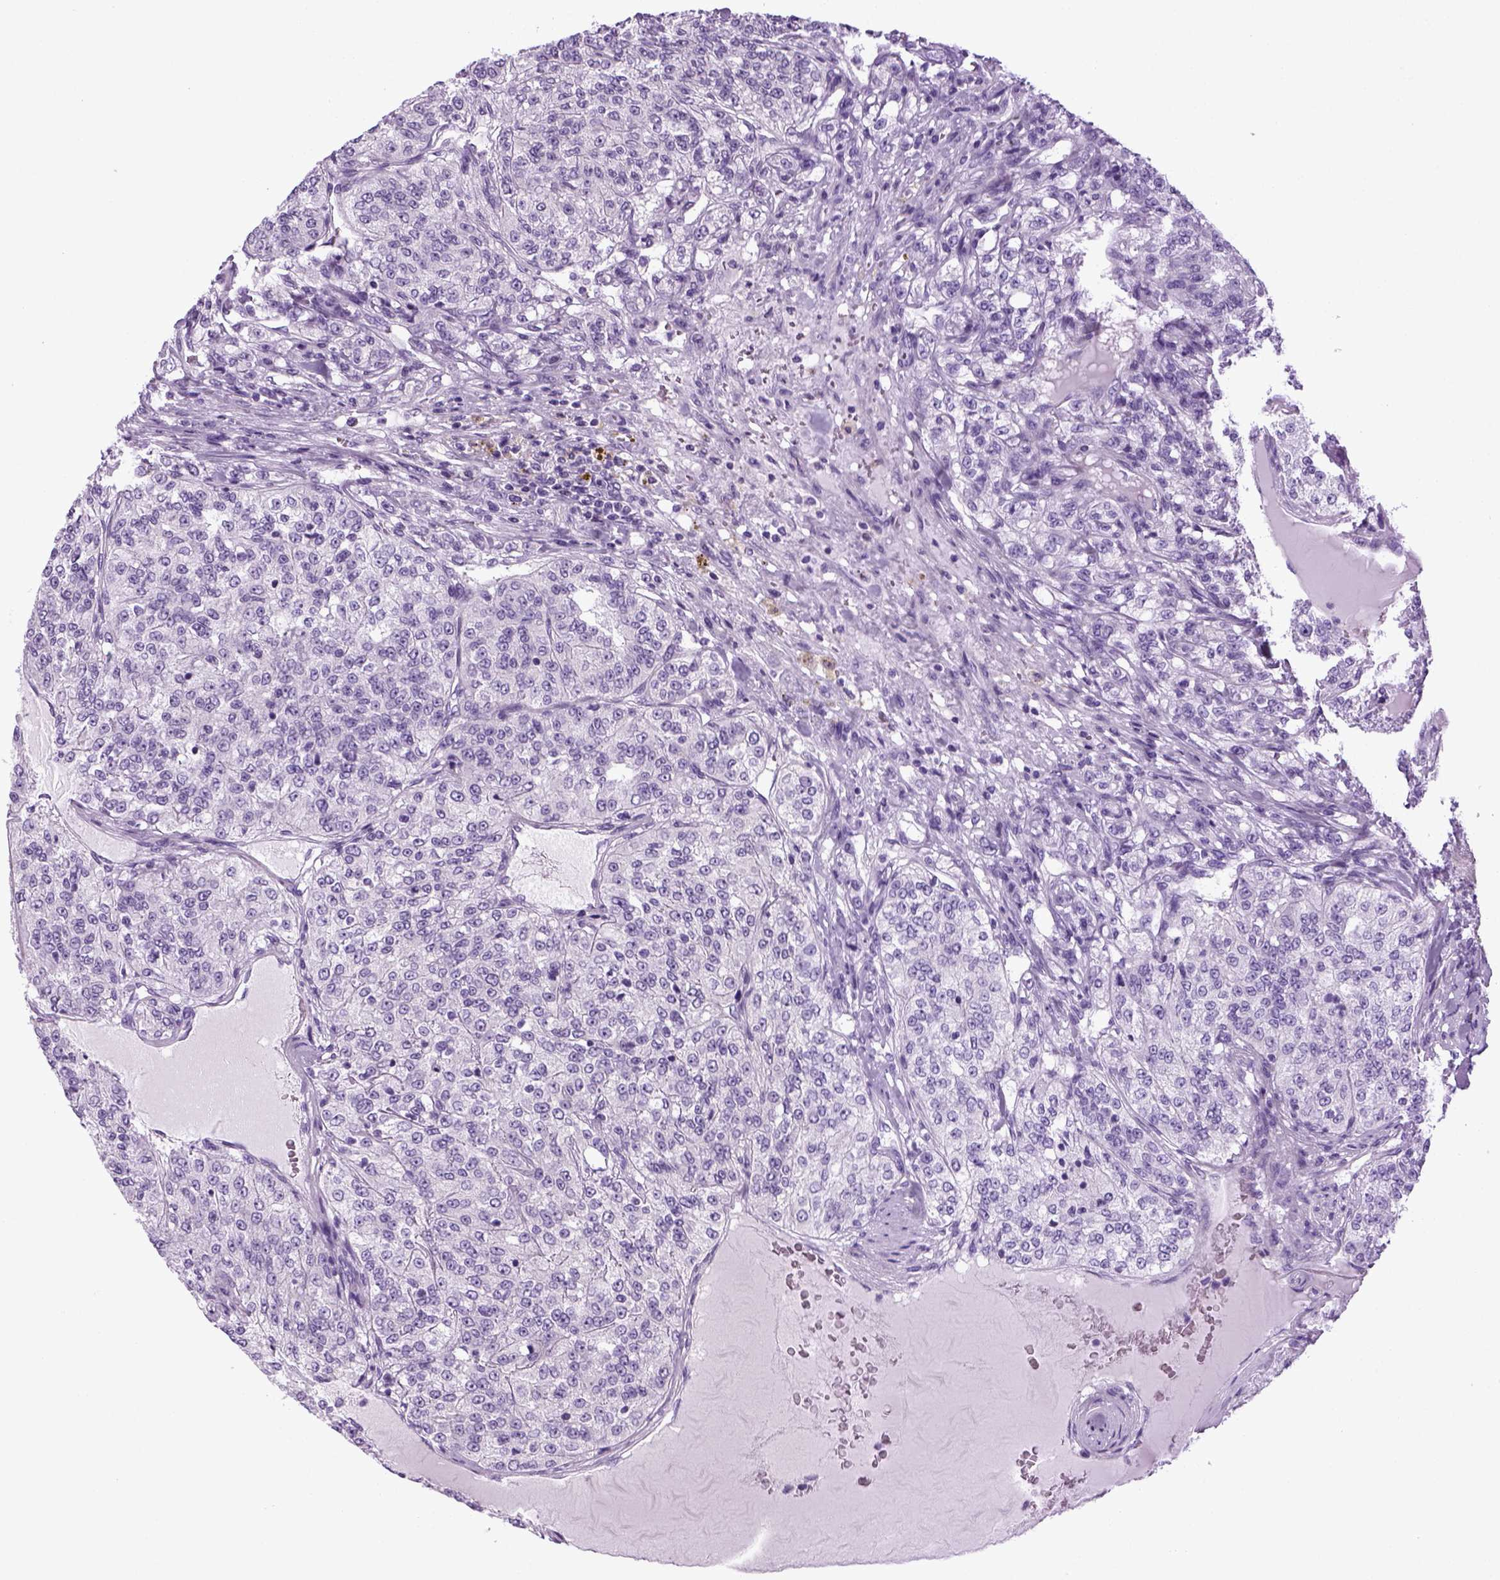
{"staining": {"intensity": "negative", "quantity": "none", "location": "none"}, "tissue": "renal cancer", "cell_type": "Tumor cells", "image_type": "cancer", "snomed": [{"axis": "morphology", "description": "Adenocarcinoma, NOS"}, {"axis": "topography", "description": "Kidney"}], "caption": "Adenocarcinoma (renal) stained for a protein using IHC displays no staining tumor cells.", "gene": "HMCN2", "patient": {"sex": "female", "age": 63}}